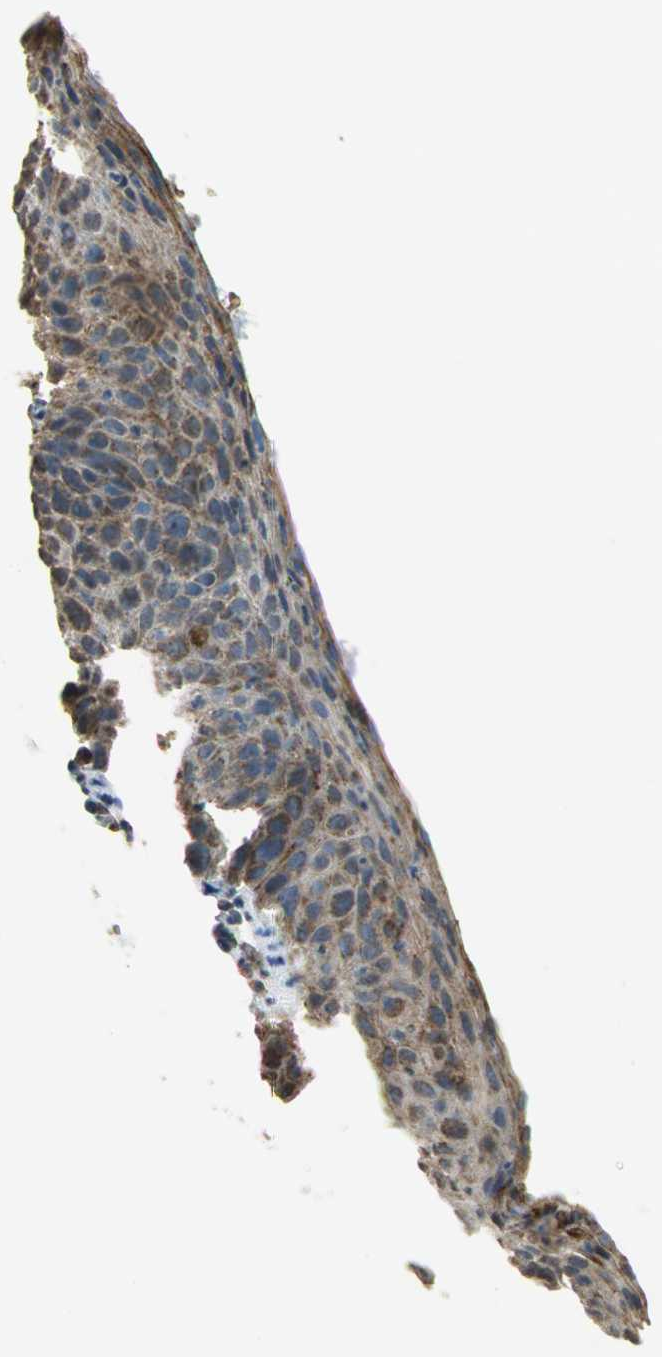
{"staining": {"intensity": "moderate", "quantity": ">75%", "location": "cytoplasmic/membranous"}, "tissue": "skin cancer", "cell_type": "Tumor cells", "image_type": "cancer", "snomed": [{"axis": "morphology", "description": "Squamous cell carcinoma, NOS"}, {"axis": "topography", "description": "Skin"}], "caption": "Skin cancer stained with a protein marker exhibits moderate staining in tumor cells.", "gene": "NDUFB5", "patient": {"sex": "male", "age": 87}}